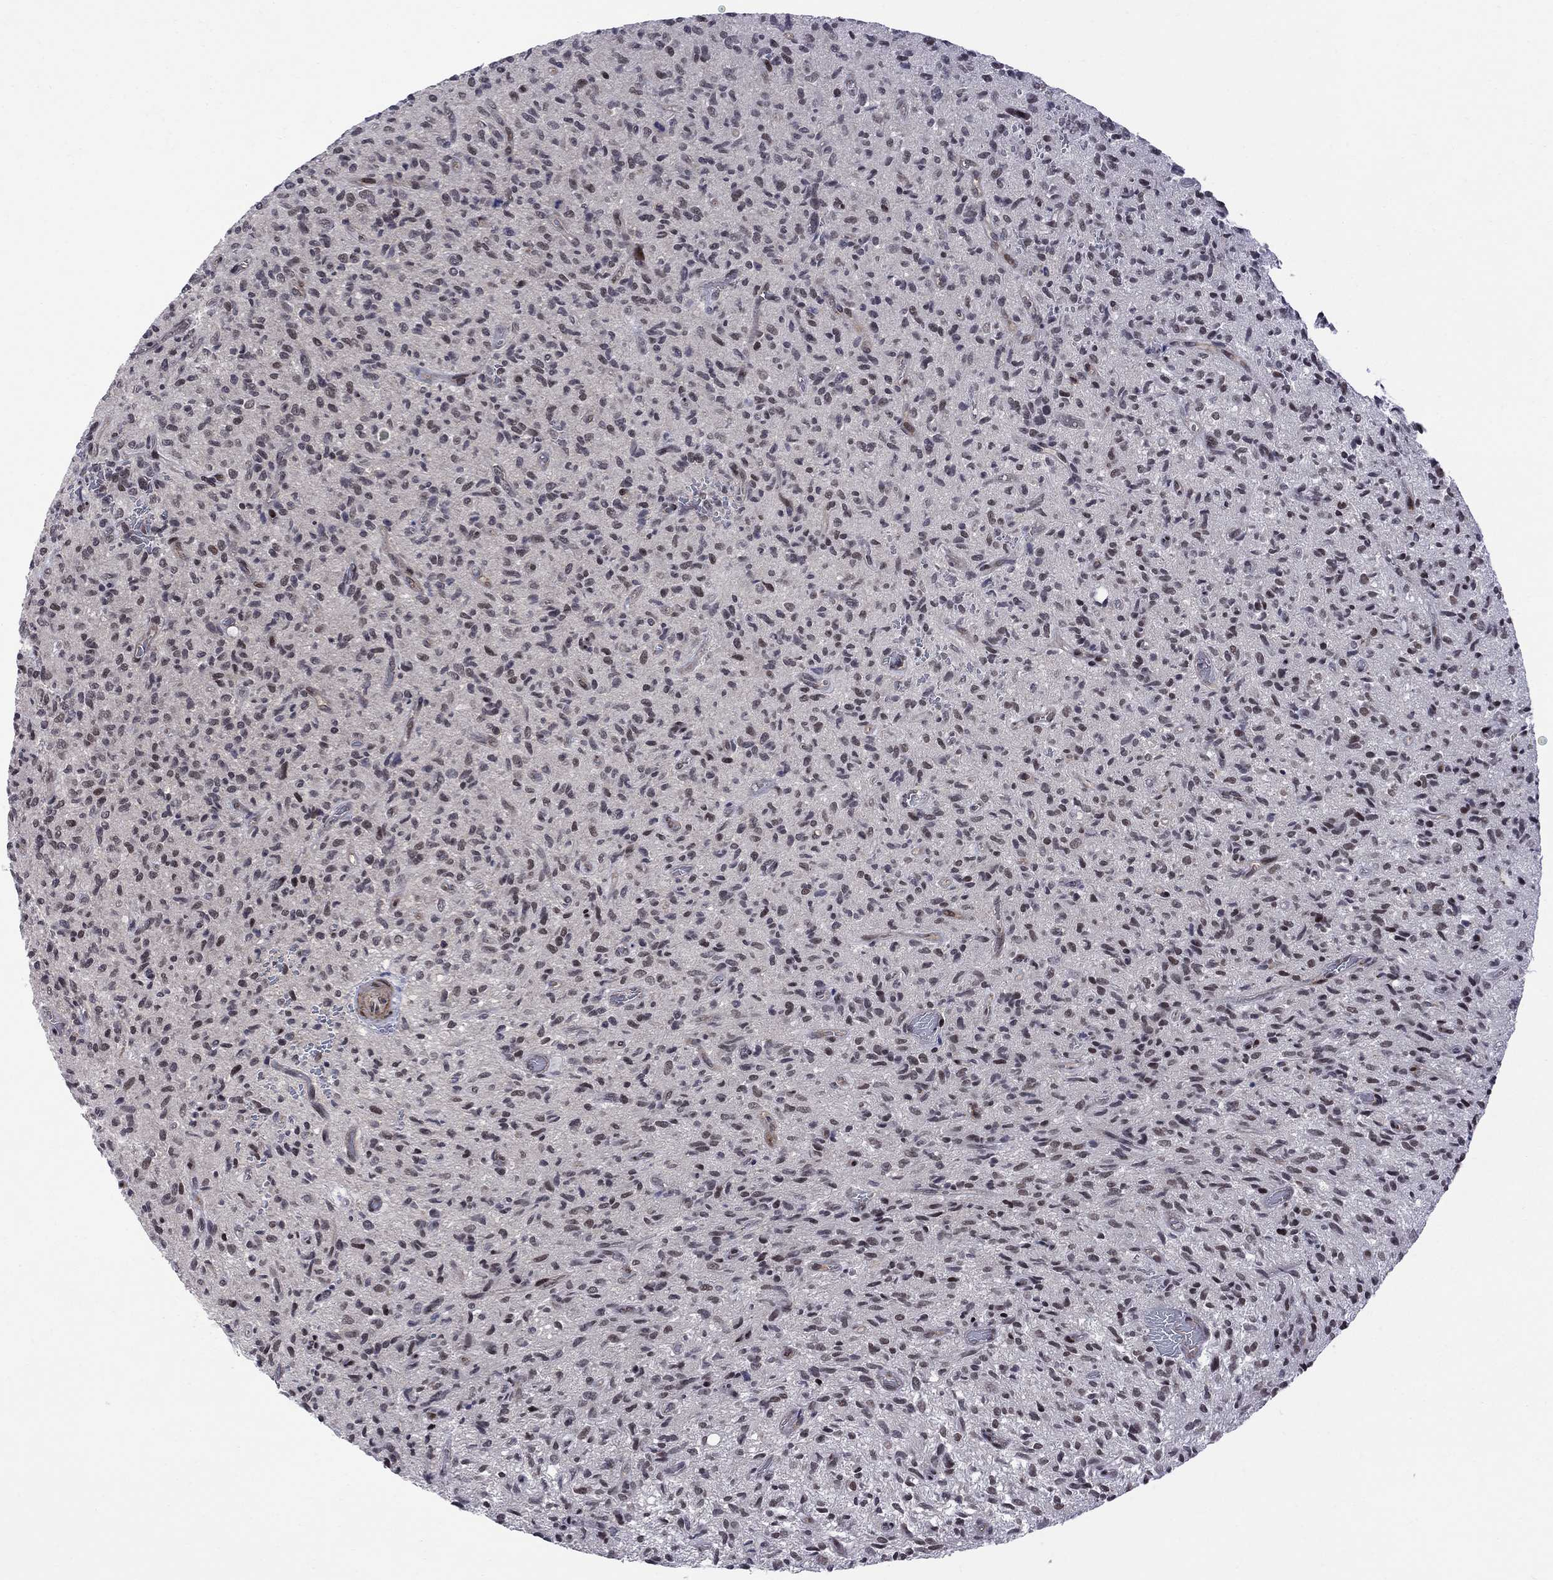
{"staining": {"intensity": "moderate", "quantity": "<25%", "location": "nuclear"}, "tissue": "glioma", "cell_type": "Tumor cells", "image_type": "cancer", "snomed": [{"axis": "morphology", "description": "Glioma, malignant, High grade"}, {"axis": "topography", "description": "Brain"}], "caption": "Glioma was stained to show a protein in brown. There is low levels of moderate nuclear expression in approximately <25% of tumor cells. The staining was performed using DAB to visualize the protein expression in brown, while the nuclei were stained in blue with hematoxylin (Magnification: 20x).", "gene": "BRF1", "patient": {"sex": "male", "age": 64}}